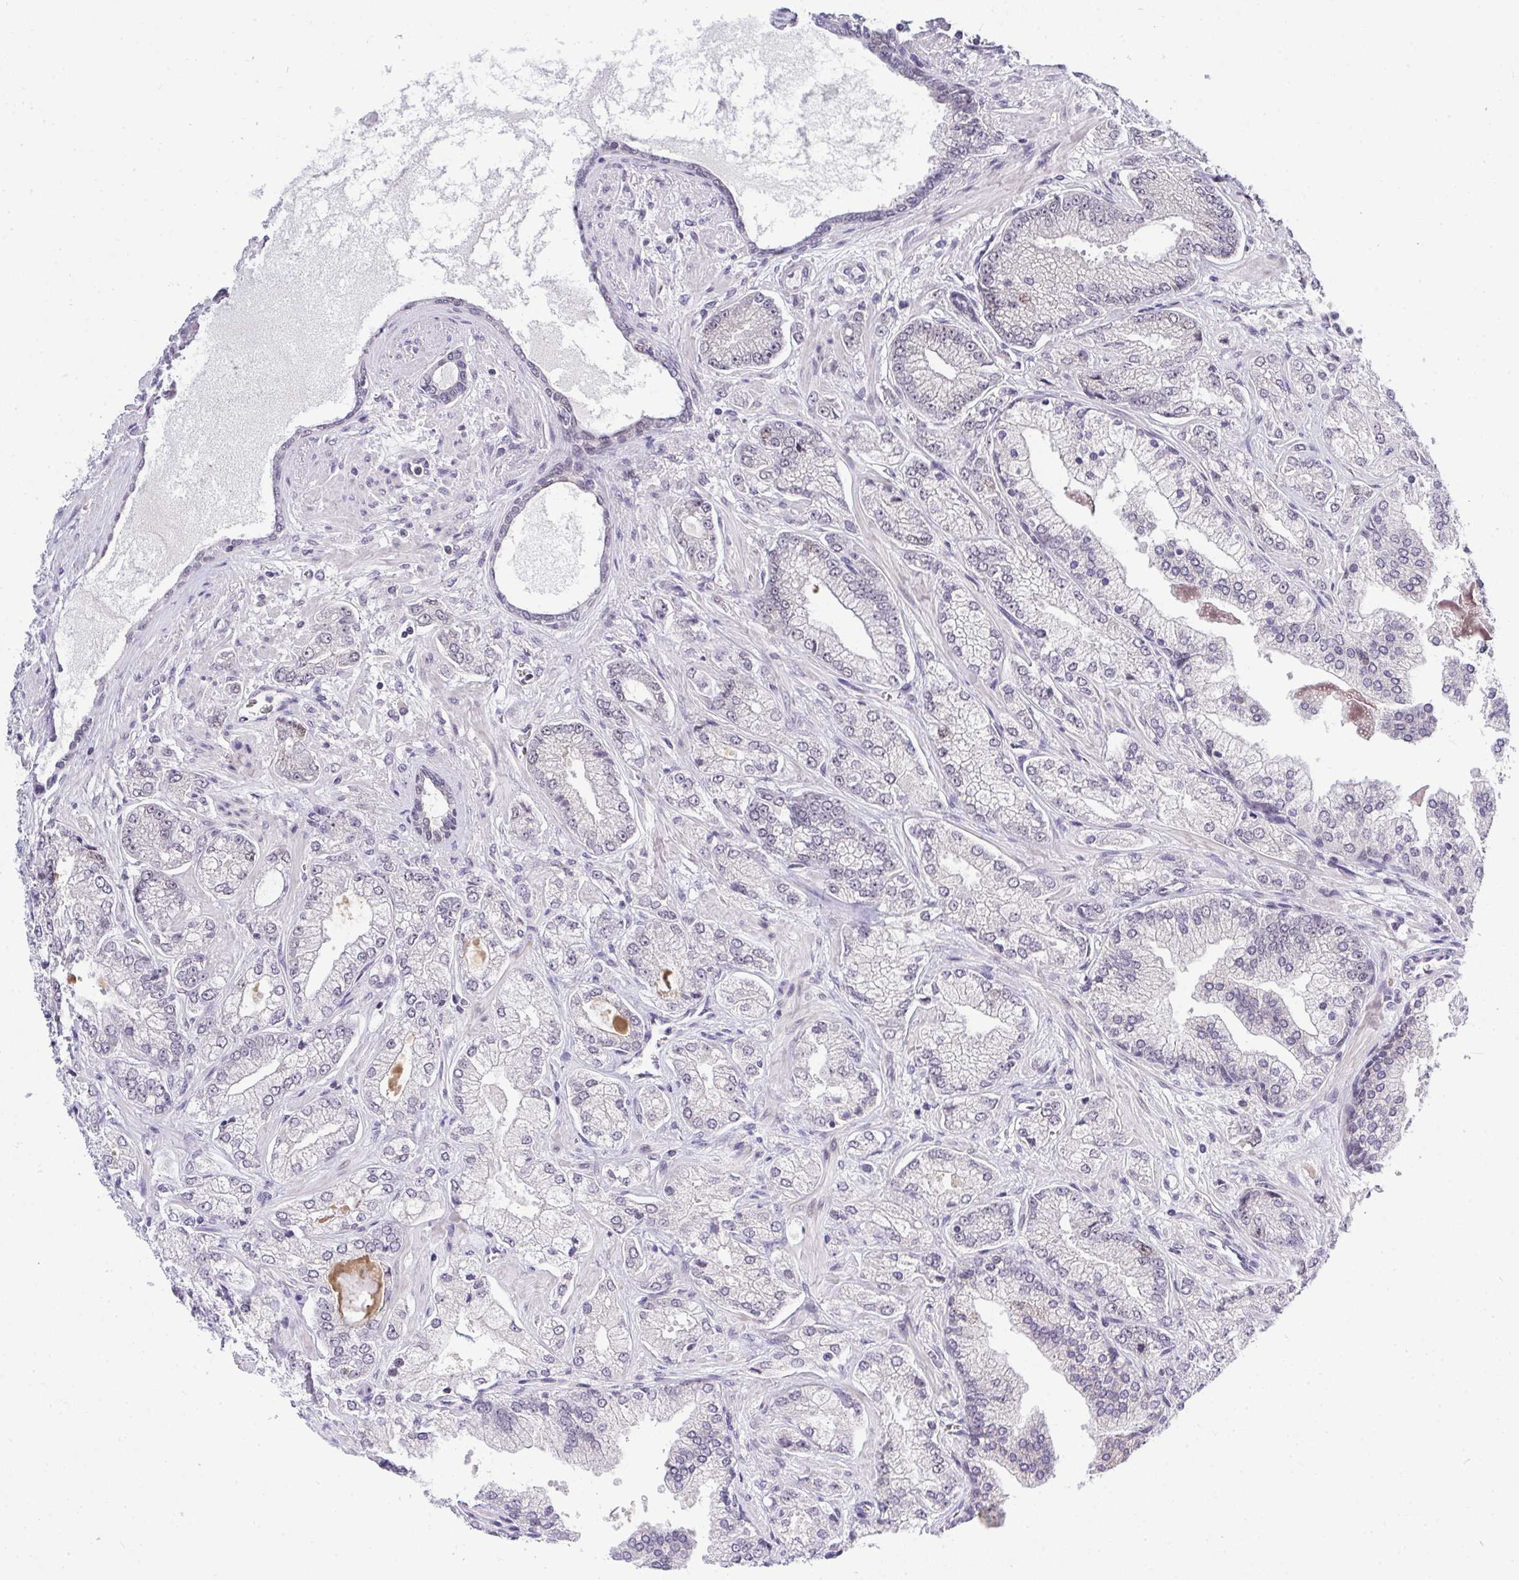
{"staining": {"intensity": "negative", "quantity": "none", "location": "none"}, "tissue": "prostate cancer", "cell_type": "Tumor cells", "image_type": "cancer", "snomed": [{"axis": "morphology", "description": "Normal tissue, NOS"}, {"axis": "morphology", "description": "Adenocarcinoma, High grade"}, {"axis": "topography", "description": "Prostate"}, {"axis": "topography", "description": "Peripheral nerve tissue"}], "caption": "Immunohistochemistry (IHC) image of neoplastic tissue: prostate cancer stained with DAB (3,3'-diaminobenzidine) displays no significant protein positivity in tumor cells.", "gene": "RFC4", "patient": {"sex": "male", "age": 68}}